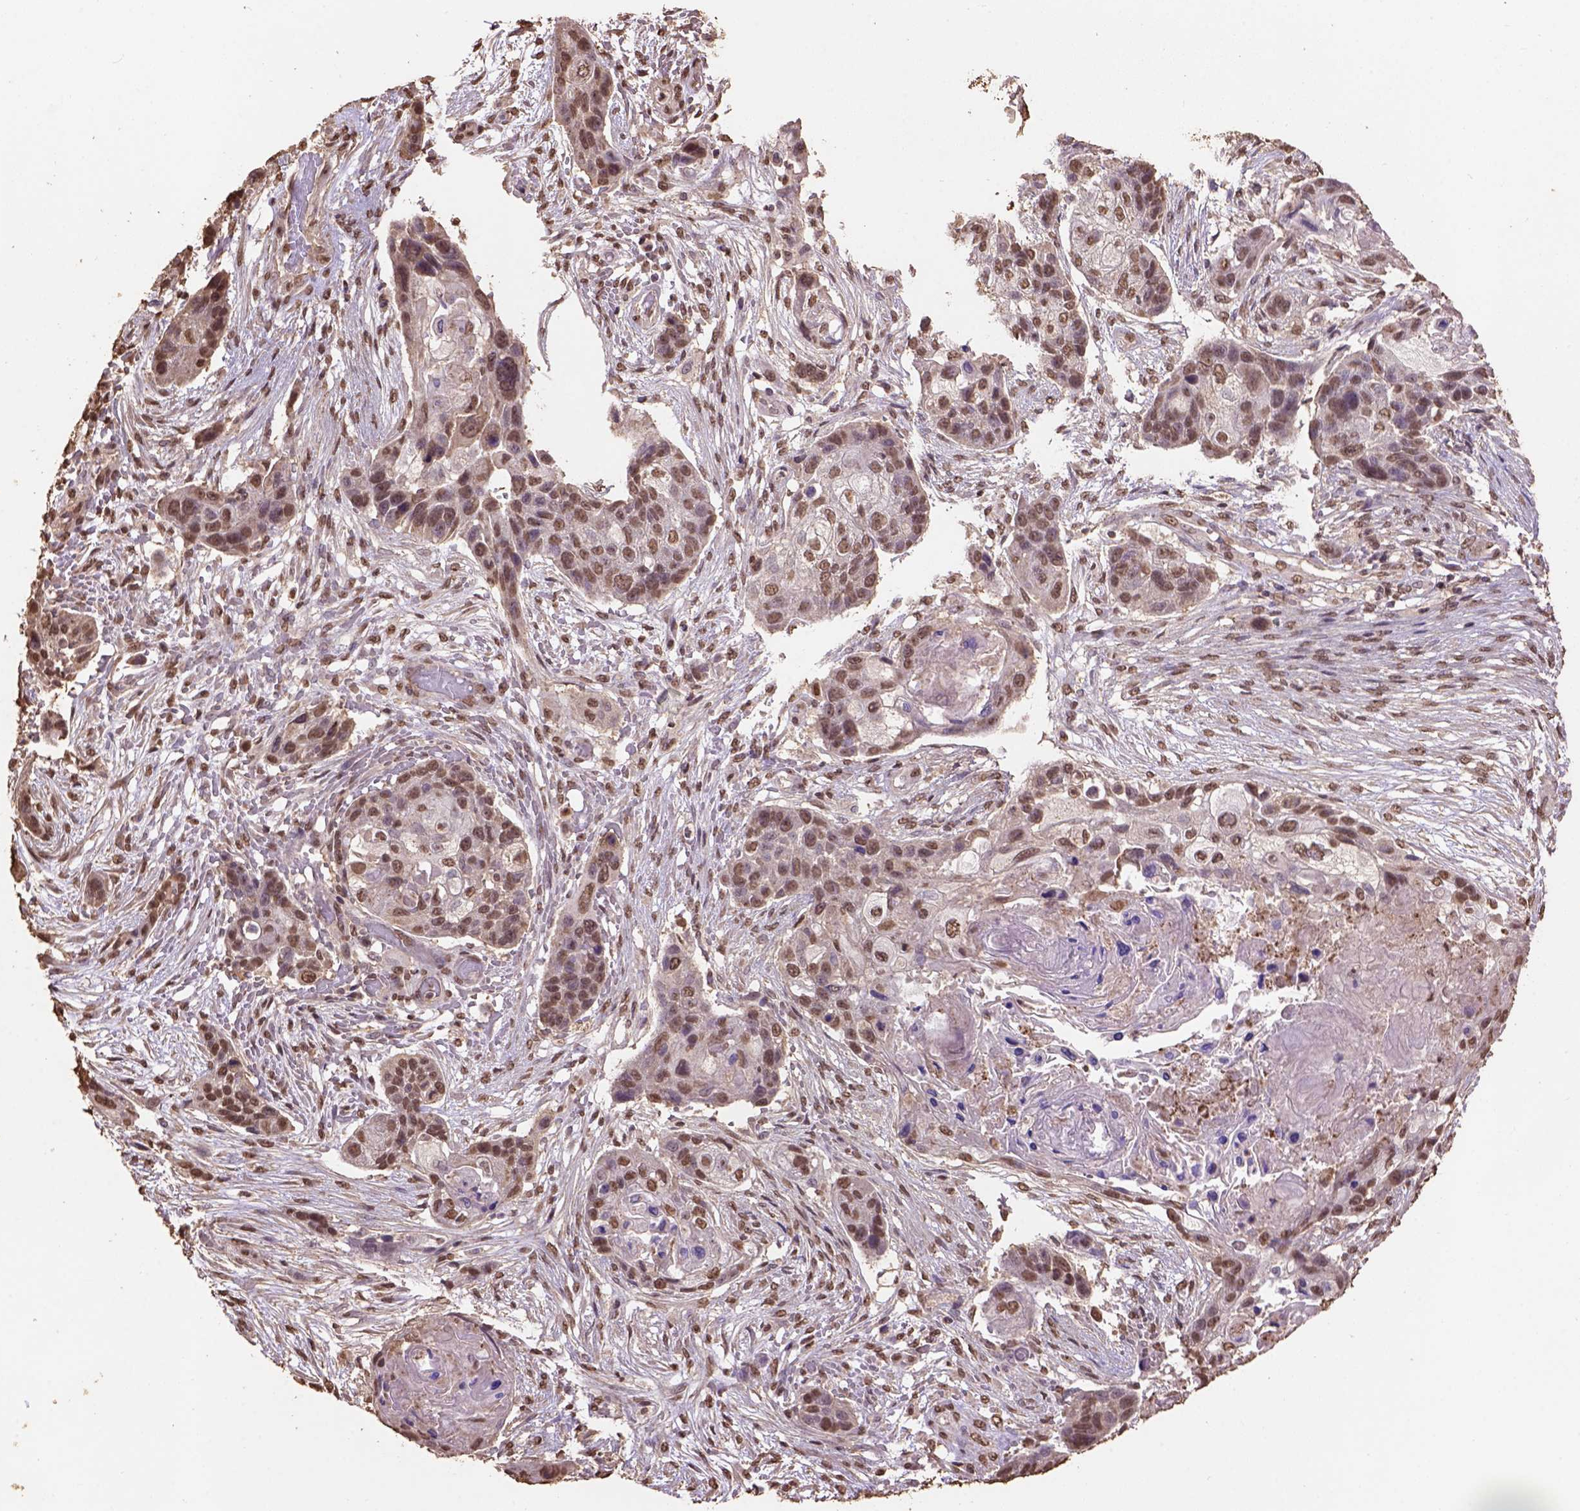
{"staining": {"intensity": "moderate", "quantity": ">75%", "location": "nuclear"}, "tissue": "lung cancer", "cell_type": "Tumor cells", "image_type": "cancer", "snomed": [{"axis": "morphology", "description": "Squamous cell carcinoma, NOS"}, {"axis": "topography", "description": "Lung"}], "caption": "Protein expression analysis of lung cancer (squamous cell carcinoma) reveals moderate nuclear expression in about >75% of tumor cells.", "gene": "CSTF2T", "patient": {"sex": "male", "age": 69}}